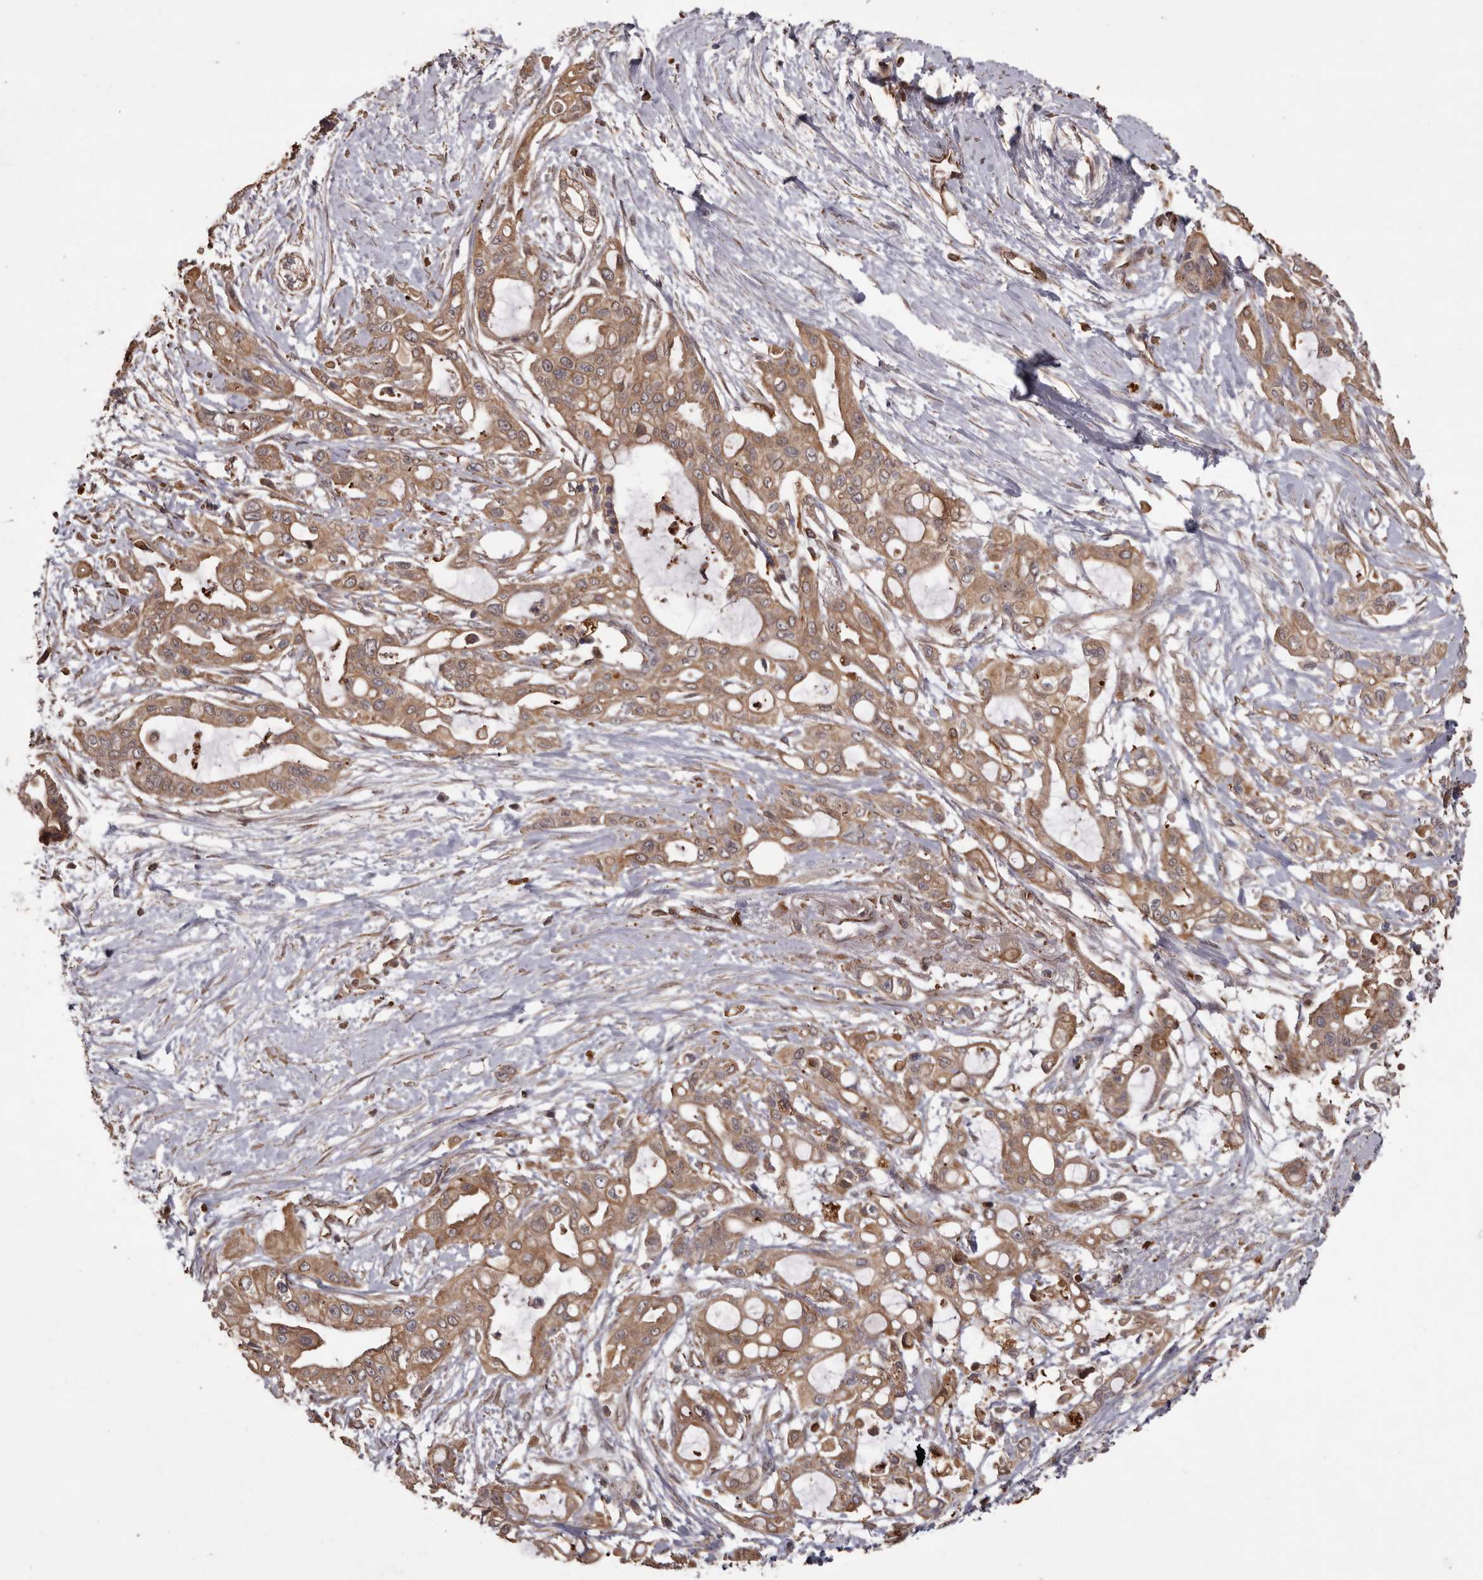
{"staining": {"intensity": "moderate", "quantity": ">75%", "location": "cytoplasmic/membranous"}, "tissue": "pancreatic cancer", "cell_type": "Tumor cells", "image_type": "cancer", "snomed": [{"axis": "morphology", "description": "Adenocarcinoma, NOS"}, {"axis": "topography", "description": "Pancreas"}], "caption": "There is medium levels of moderate cytoplasmic/membranous positivity in tumor cells of pancreatic adenocarcinoma, as demonstrated by immunohistochemical staining (brown color).", "gene": "BRAT1", "patient": {"sex": "male", "age": 68}}